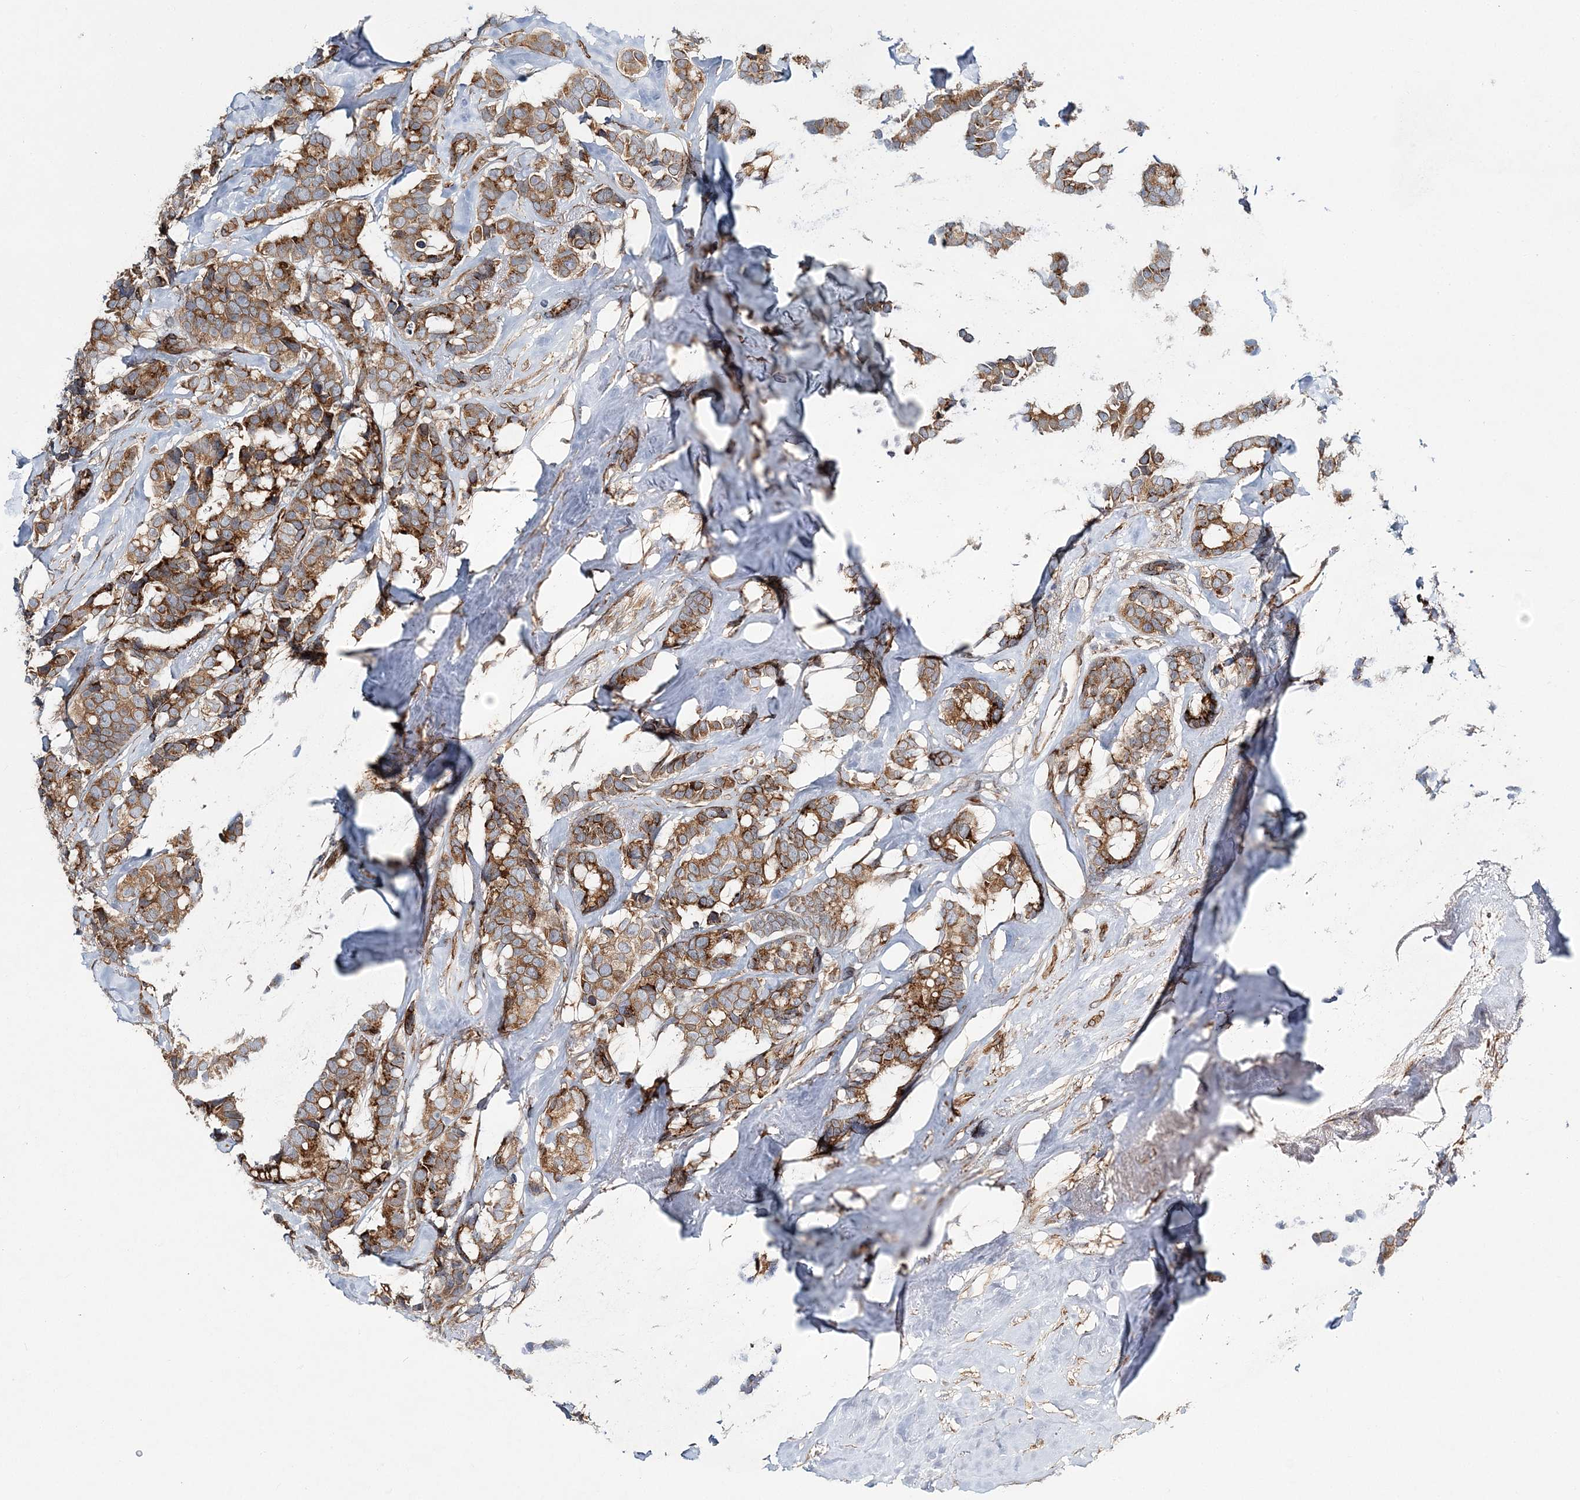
{"staining": {"intensity": "moderate", "quantity": ">75%", "location": "cytoplasmic/membranous"}, "tissue": "breast cancer", "cell_type": "Tumor cells", "image_type": "cancer", "snomed": [{"axis": "morphology", "description": "Duct carcinoma"}, {"axis": "topography", "description": "Breast"}], "caption": "Immunohistochemistry photomicrograph of neoplastic tissue: human breast invasive ductal carcinoma stained using IHC exhibits medium levels of moderate protein expression localized specifically in the cytoplasmic/membranous of tumor cells, appearing as a cytoplasmic/membranous brown color.", "gene": "NBAS", "patient": {"sex": "female", "age": 40}}